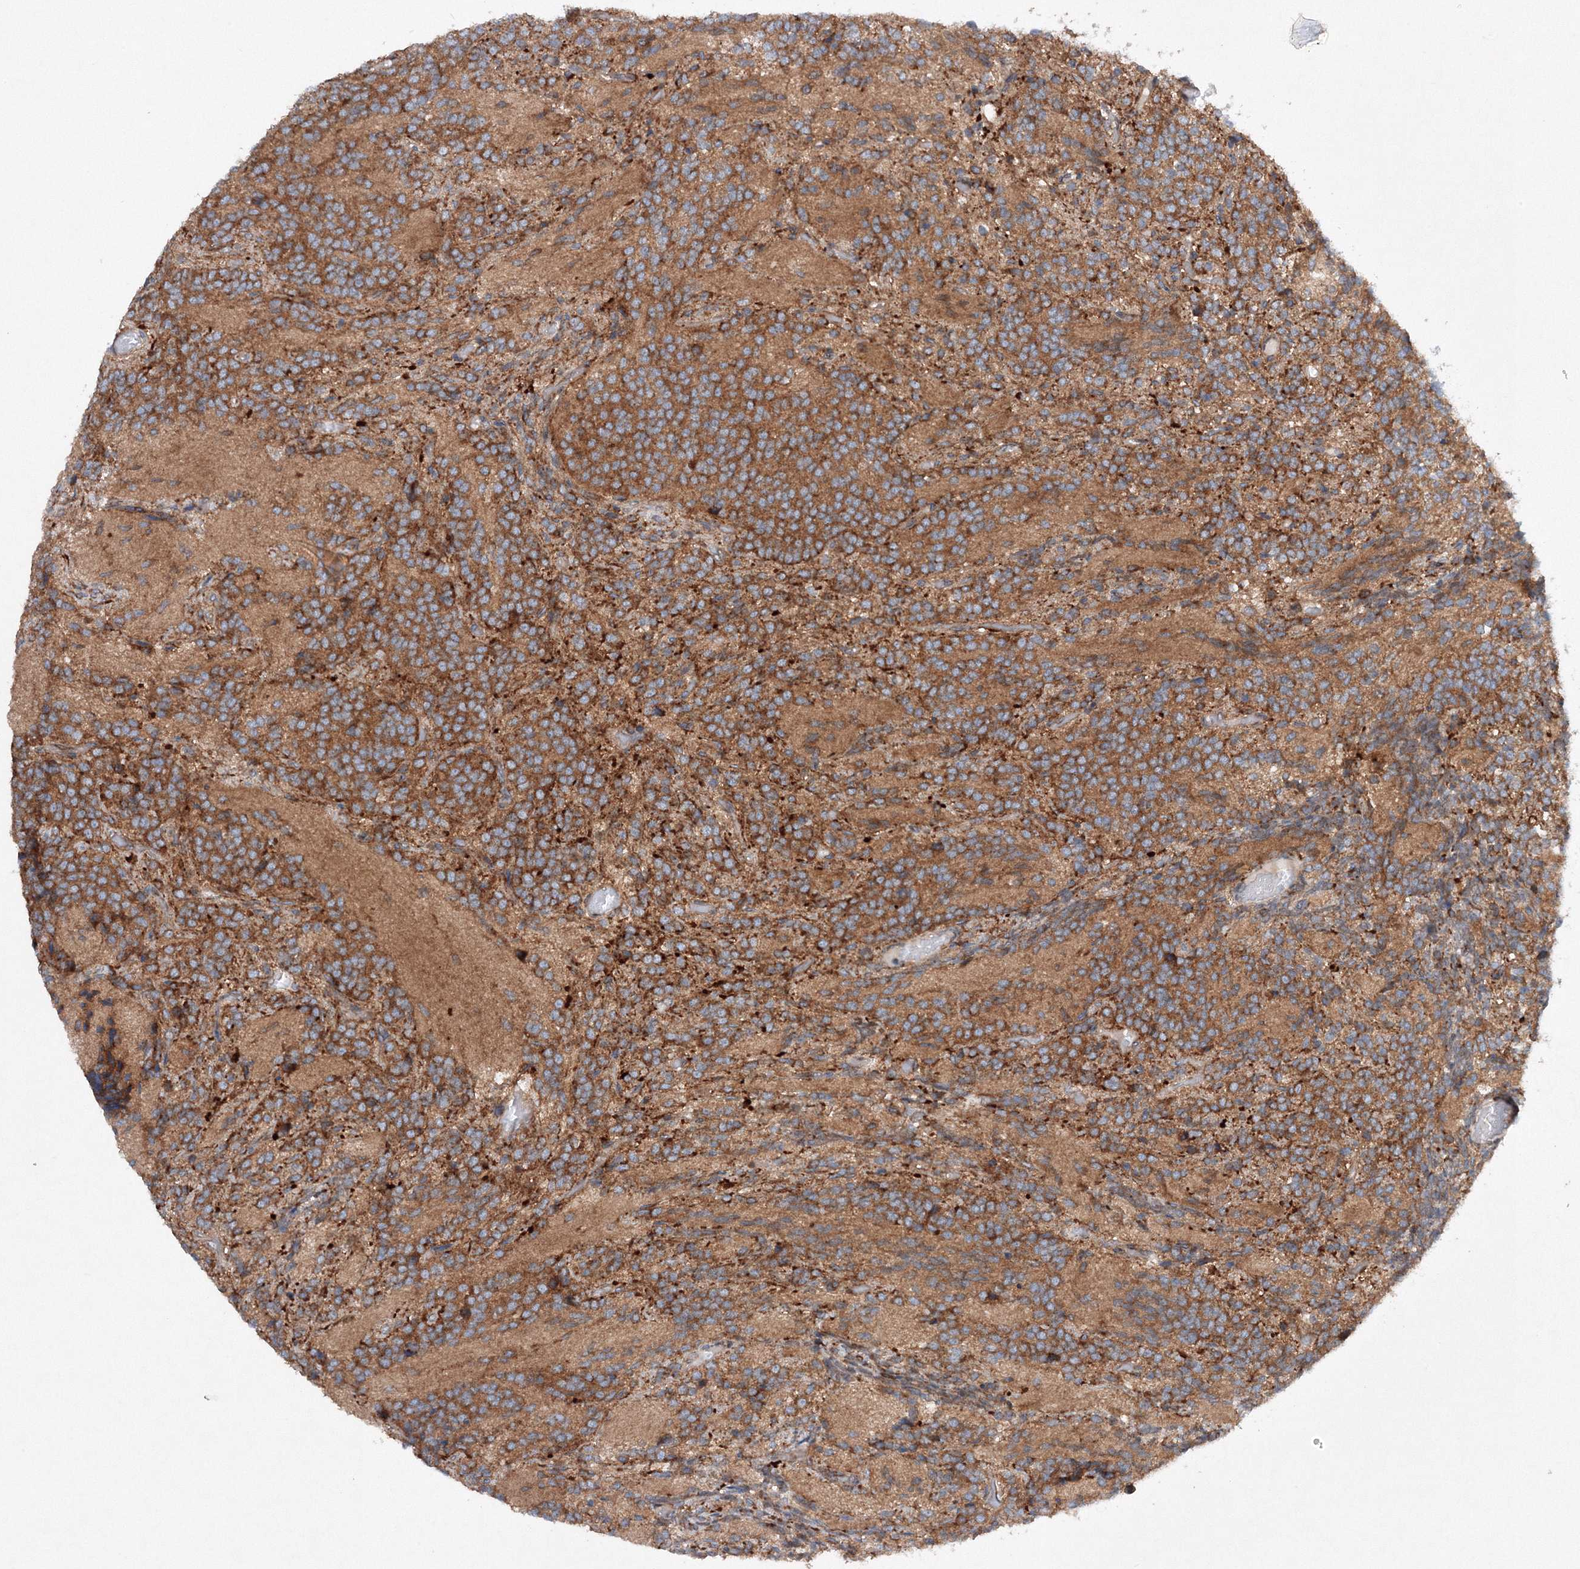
{"staining": {"intensity": "moderate", "quantity": ">75%", "location": "cytoplasmic/membranous"}, "tissue": "glioma", "cell_type": "Tumor cells", "image_type": "cancer", "snomed": [{"axis": "morphology", "description": "Glioma, malignant, Low grade"}, {"axis": "topography", "description": "Brain"}], "caption": "Tumor cells display medium levels of moderate cytoplasmic/membranous staining in about >75% of cells in human glioma.", "gene": "SLC36A1", "patient": {"sex": "female", "age": 1}}